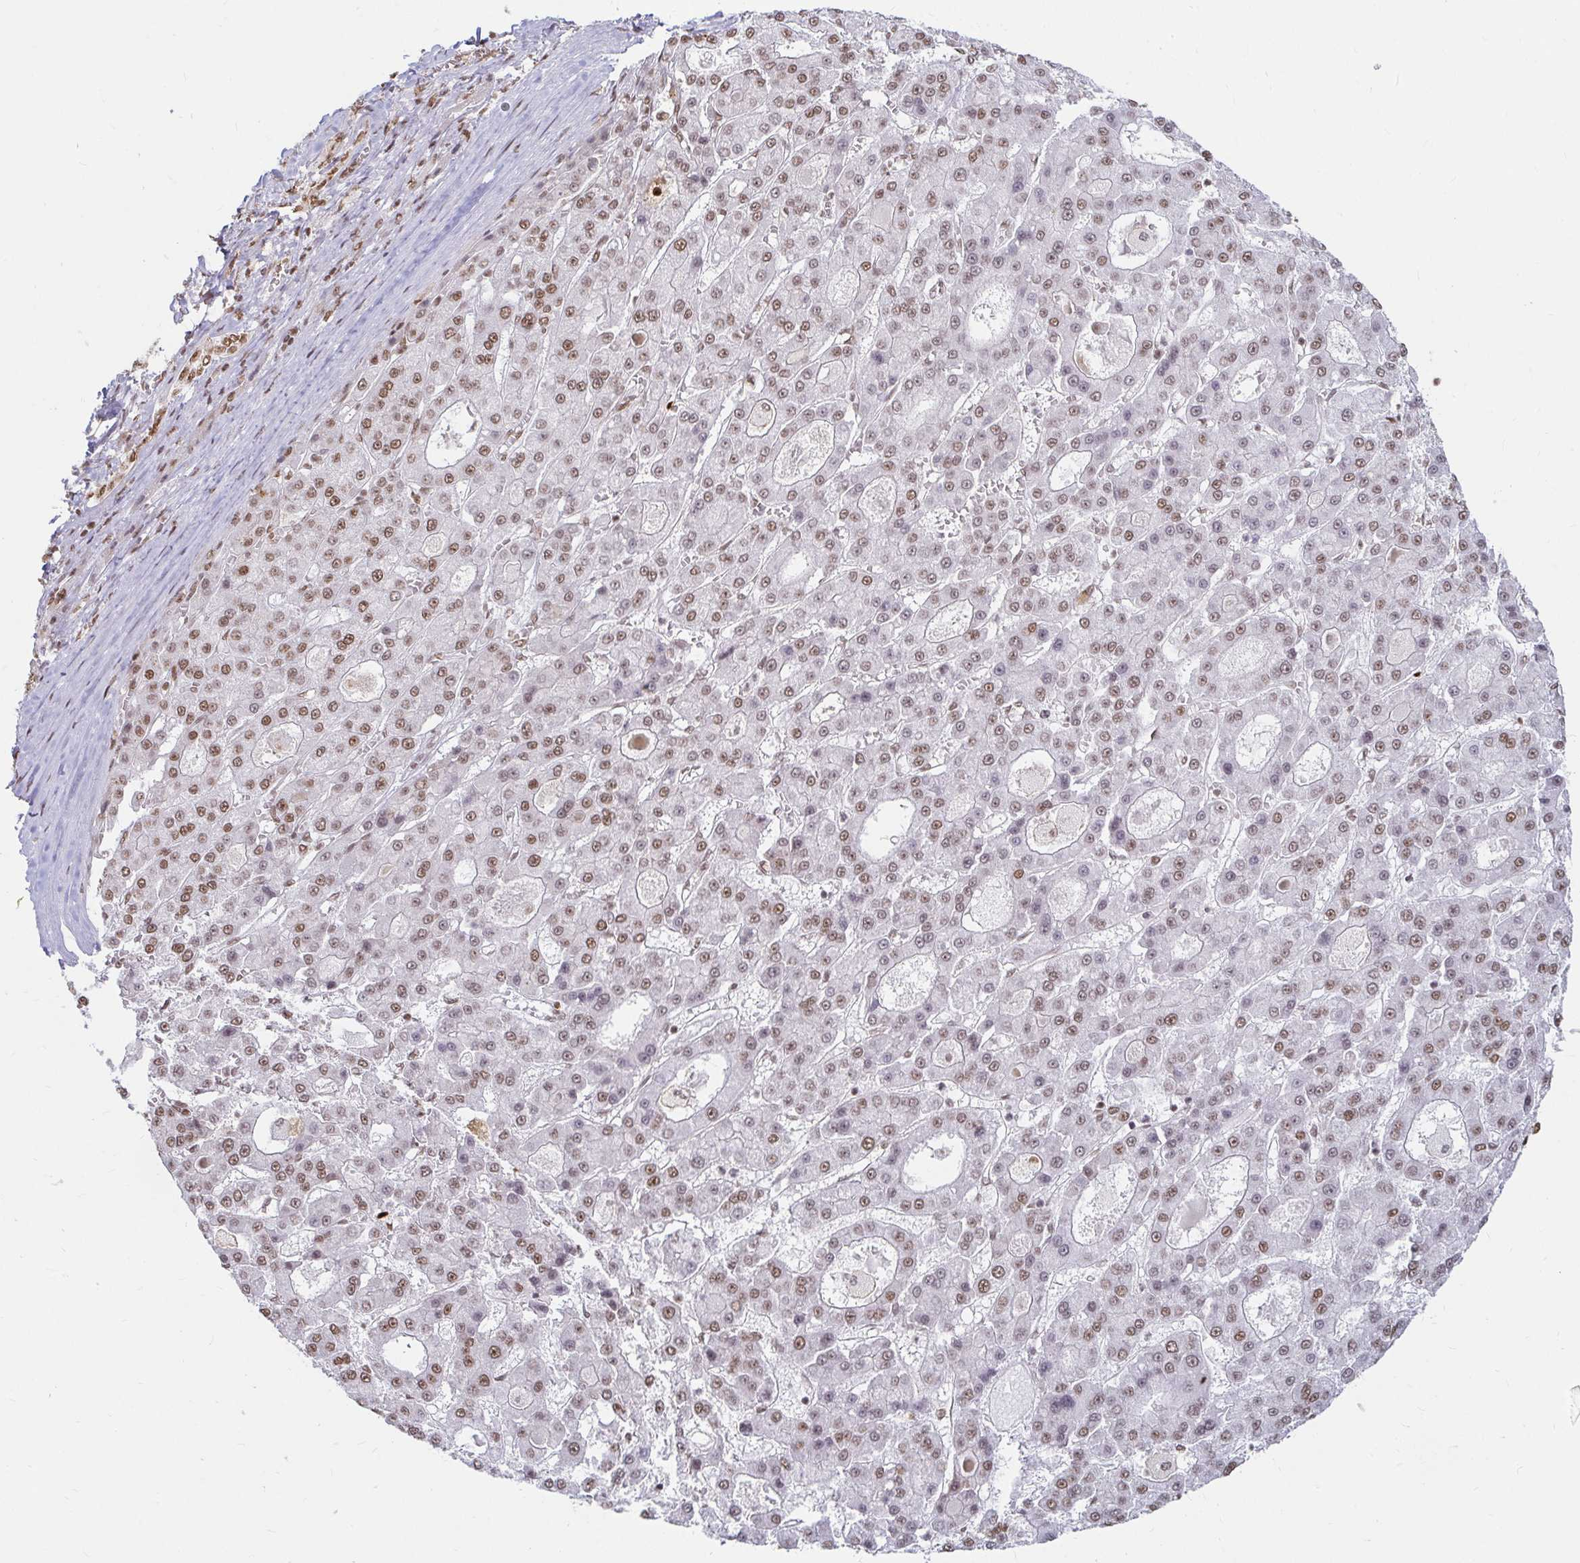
{"staining": {"intensity": "moderate", "quantity": "25%-75%", "location": "nuclear"}, "tissue": "liver cancer", "cell_type": "Tumor cells", "image_type": "cancer", "snomed": [{"axis": "morphology", "description": "Carcinoma, Hepatocellular, NOS"}, {"axis": "topography", "description": "Liver"}], "caption": "This micrograph reveals immunohistochemistry (IHC) staining of liver cancer (hepatocellular carcinoma), with medium moderate nuclear positivity in approximately 25%-75% of tumor cells.", "gene": "HNRNPU", "patient": {"sex": "male", "age": 70}}